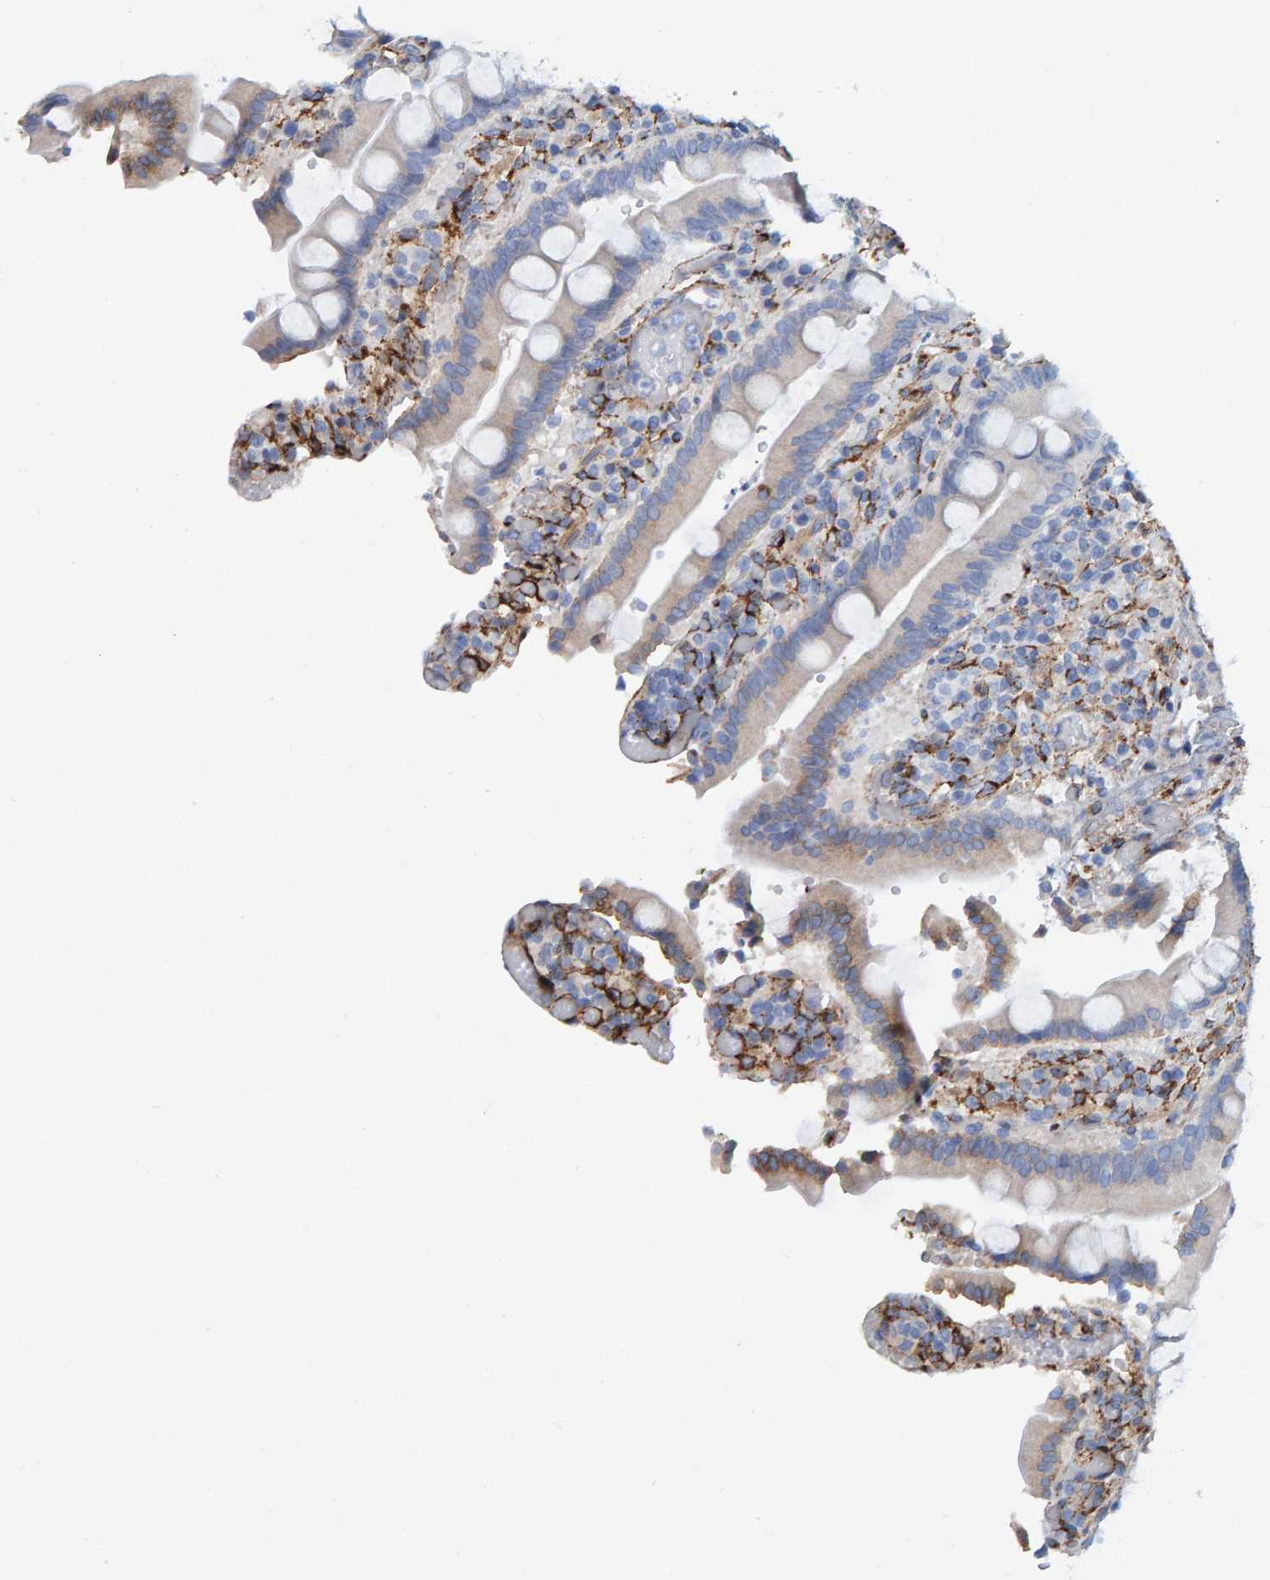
{"staining": {"intensity": "moderate", "quantity": "<25%", "location": "cytoplasmic/membranous"}, "tissue": "duodenum", "cell_type": "Glandular cells", "image_type": "normal", "snomed": [{"axis": "morphology", "description": "Normal tissue, NOS"}, {"axis": "topography", "description": "Small intestine, NOS"}], "caption": "A low amount of moderate cytoplasmic/membranous staining is appreciated in about <25% of glandular cells in benign duodenum.", "gene": "LRP1", "patient": {"sex": "female", "age": 71}}